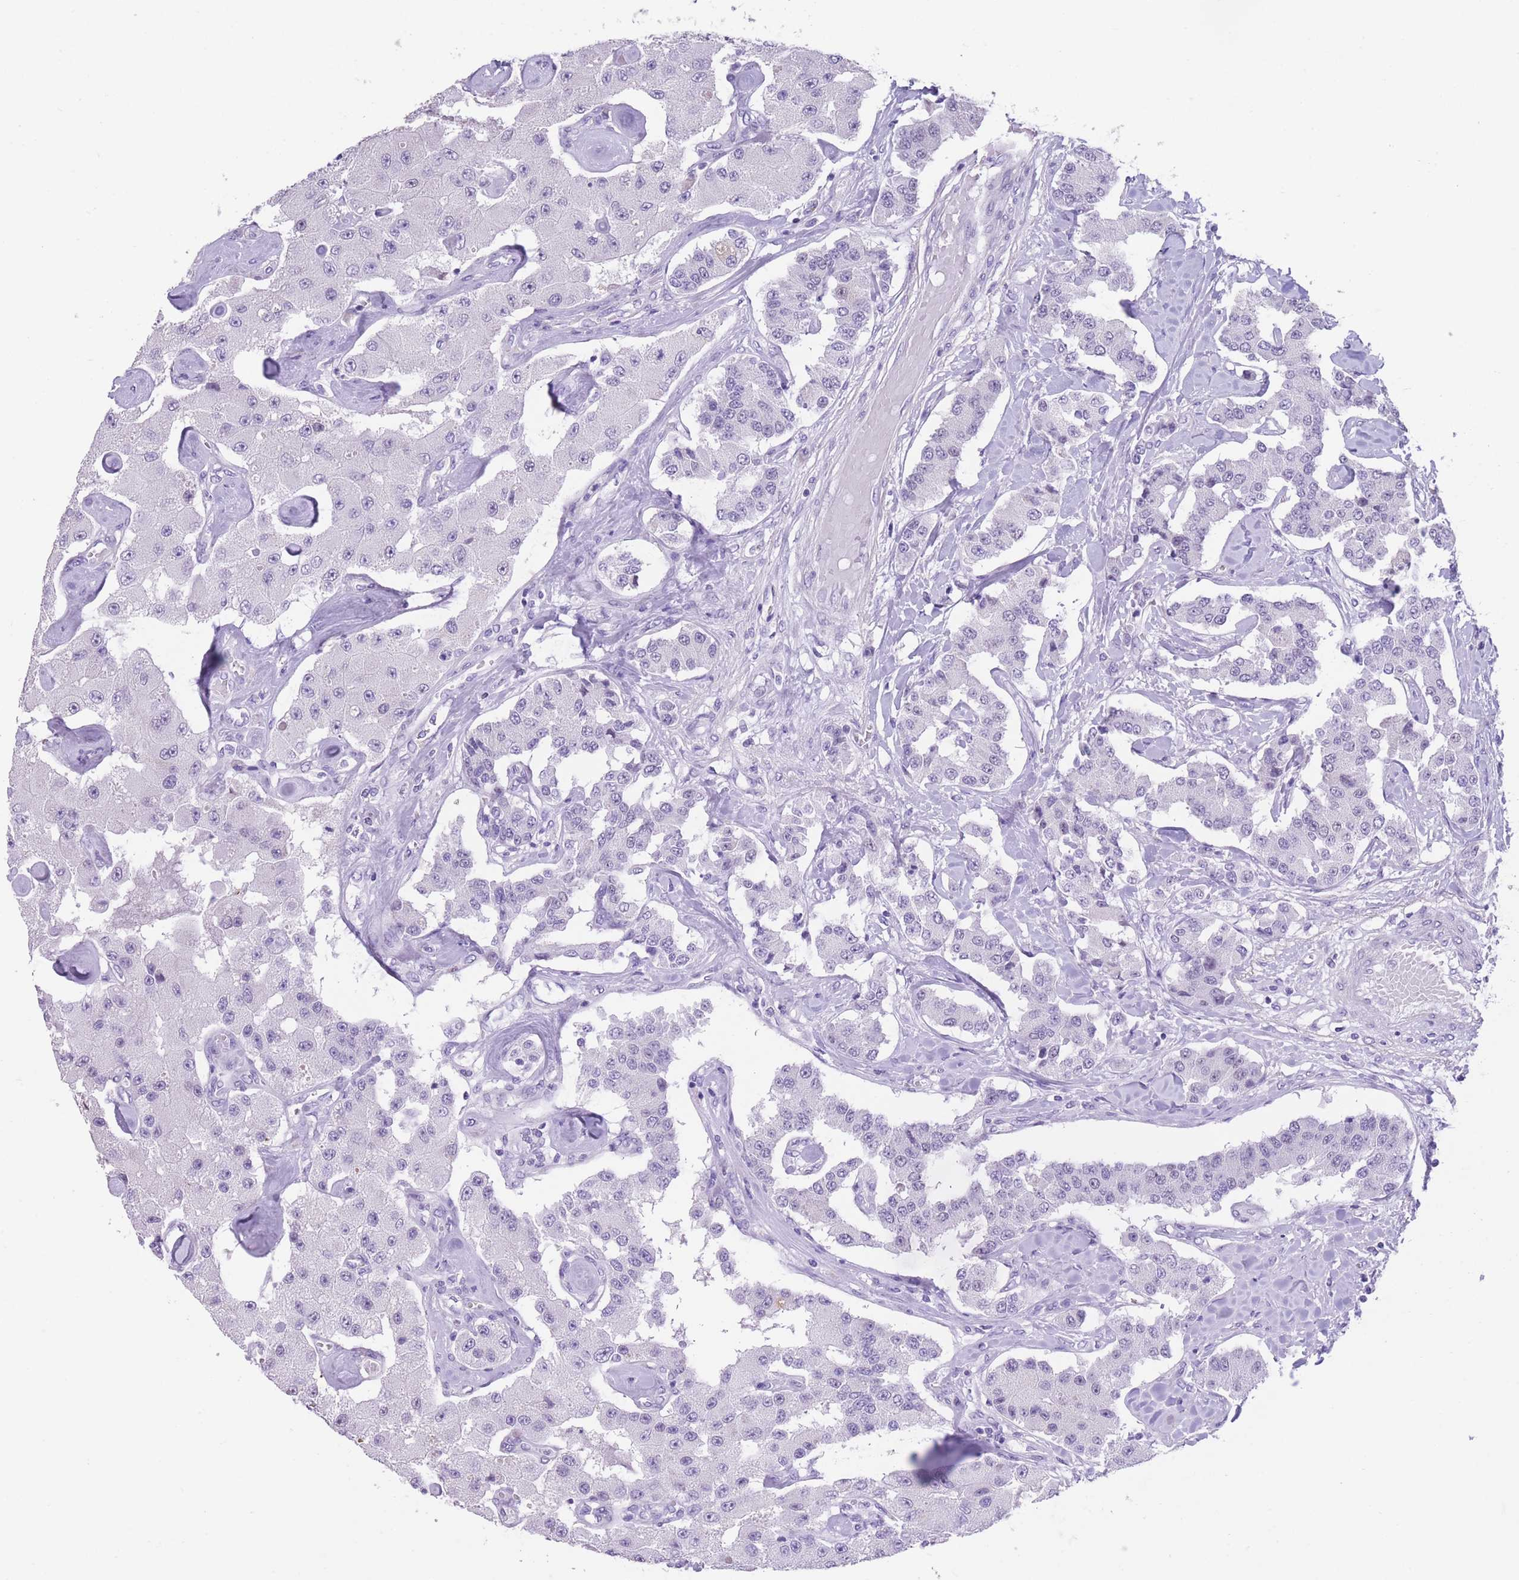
{"staining": {"intensity": "negative", "quantity": "none", "location": "none"}, "tissue": "carcinoid", "cell_type": "Tumor cells", "image_type": "cancer", "snomed": [{"axis": "morphology", "description": "Carcinoid, malignant, NOS"}, {"axis": "topography", "description": "Pancreas"}], "caption": "The micrograph exhibits no significant expression in tumor cells of carcinoid.", "gene": "RAI2", "patient": {"sex": "male", "age": 41}}